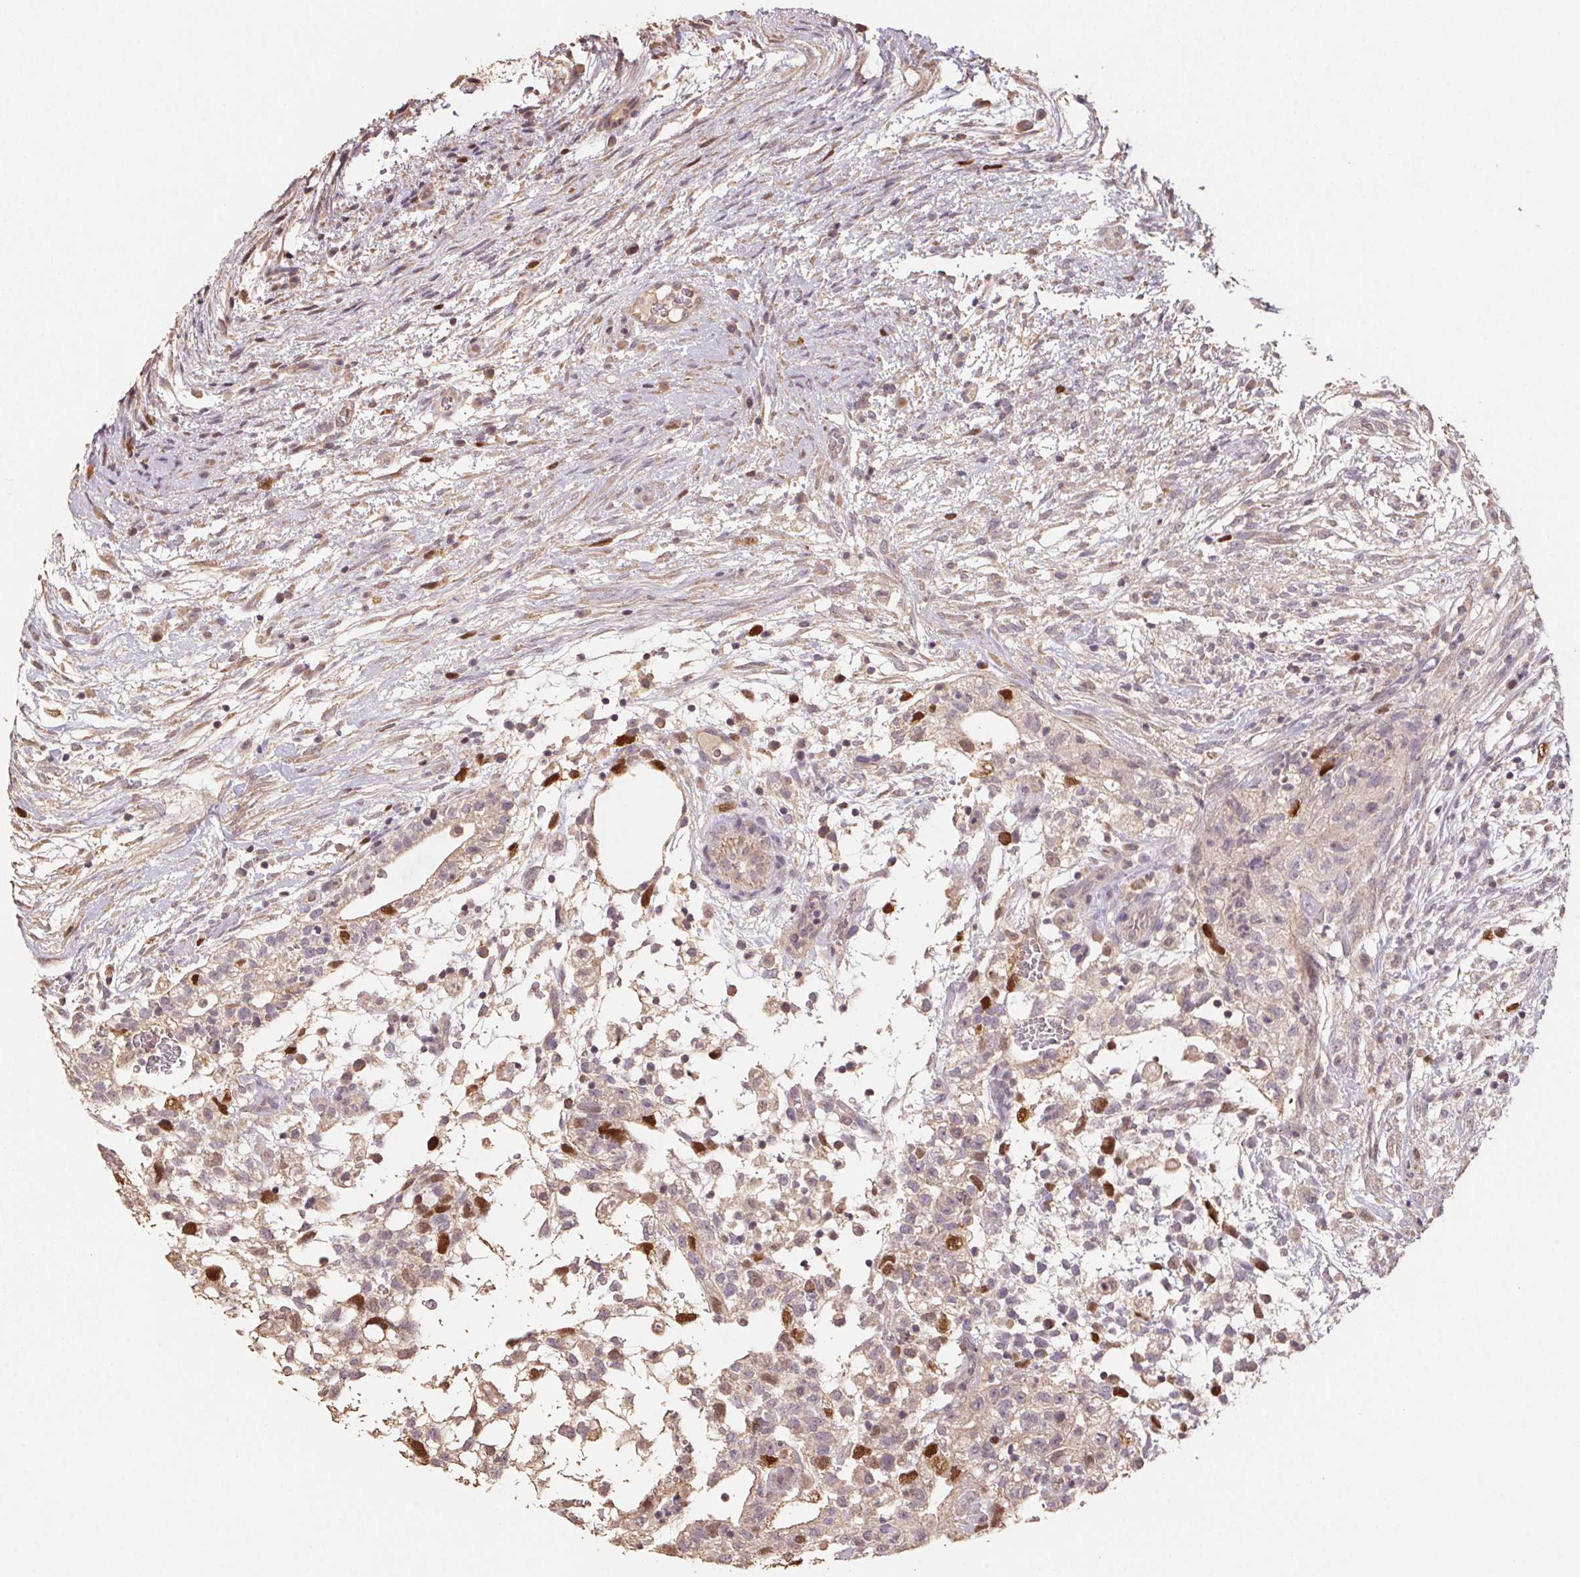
{"staining": {"intensity": "strong", "quantity": "<25%", "location": "nuclear"}, "tissue": "testis cancer", "cell_type": "Tumor cells", "image_type": "cancer", "snomed": [{"axis": "morphology", "description": "Carcinoma, Embryonal, NOS"}, {"axis": "topography", "description": "Testis"}], "caption": "Human testis embryonal carcinoma stained with a brown dye exhibits strong nuclear positive expression in approximately <25% of tumor cells.", "gene": "CENPF", "patient": {"sex": "male", "age": 32}}